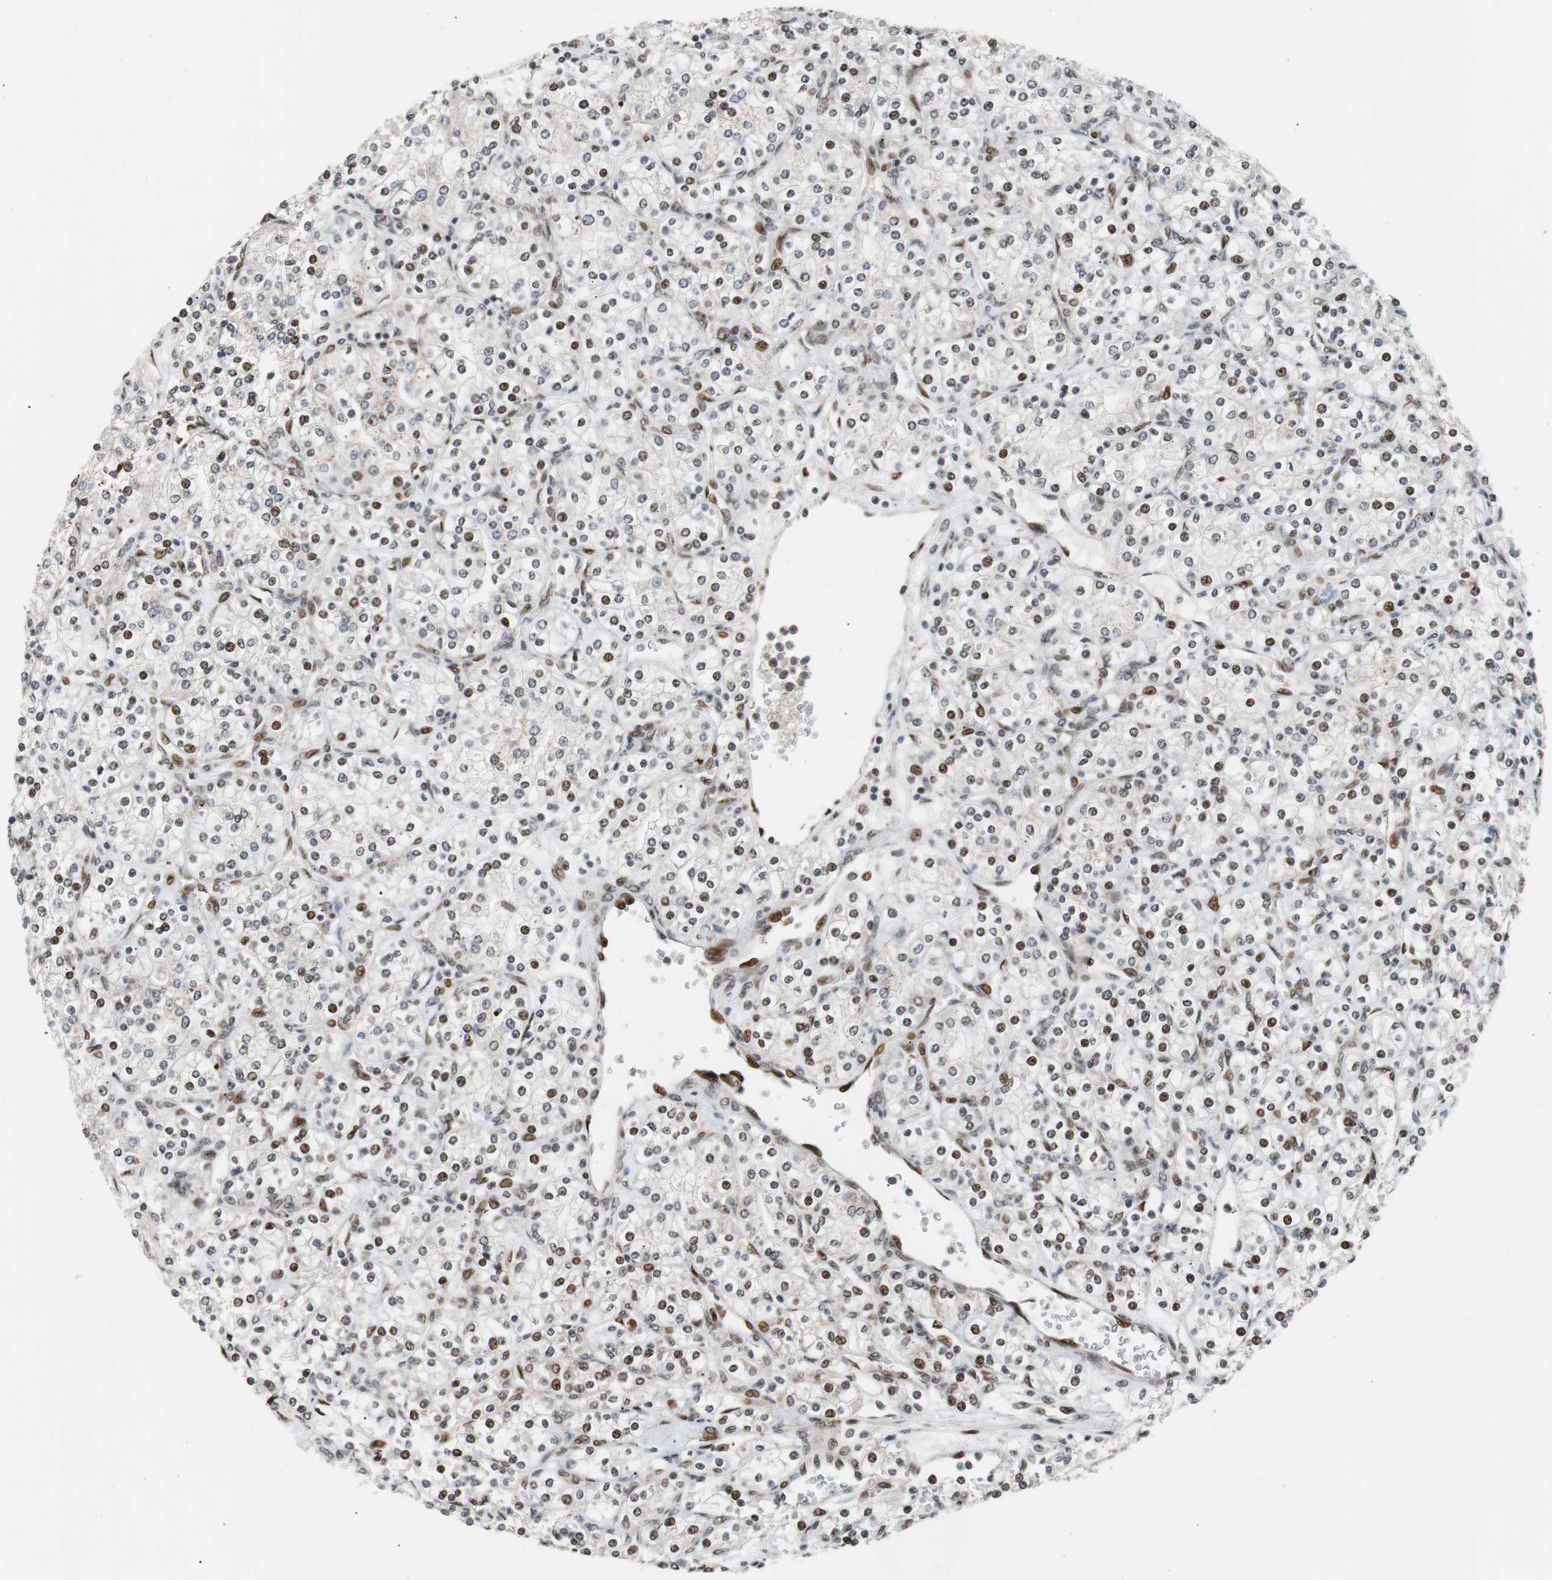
{"staining": {"intensity": "moderate", "quantity": "25%-75%", "location": "nuclear"}, "tissue": "renal cancer", "cell_type": "Tumor cells", "image_type": "cancer", "snomed": [{"axis": "morphology", "description": "Adenocarcinoma, NOS"}, {"axis": "topography", "description": "Kidney"}], "caption": "Renal cancer (adenocarcinoma) was stained to show a protein in brown. There is medium levels of moderate nuclear expression in approximately 25%-75% of tumor cells.", "gene": "NBL1", "patient": {"sex": "male", "age": 77}}